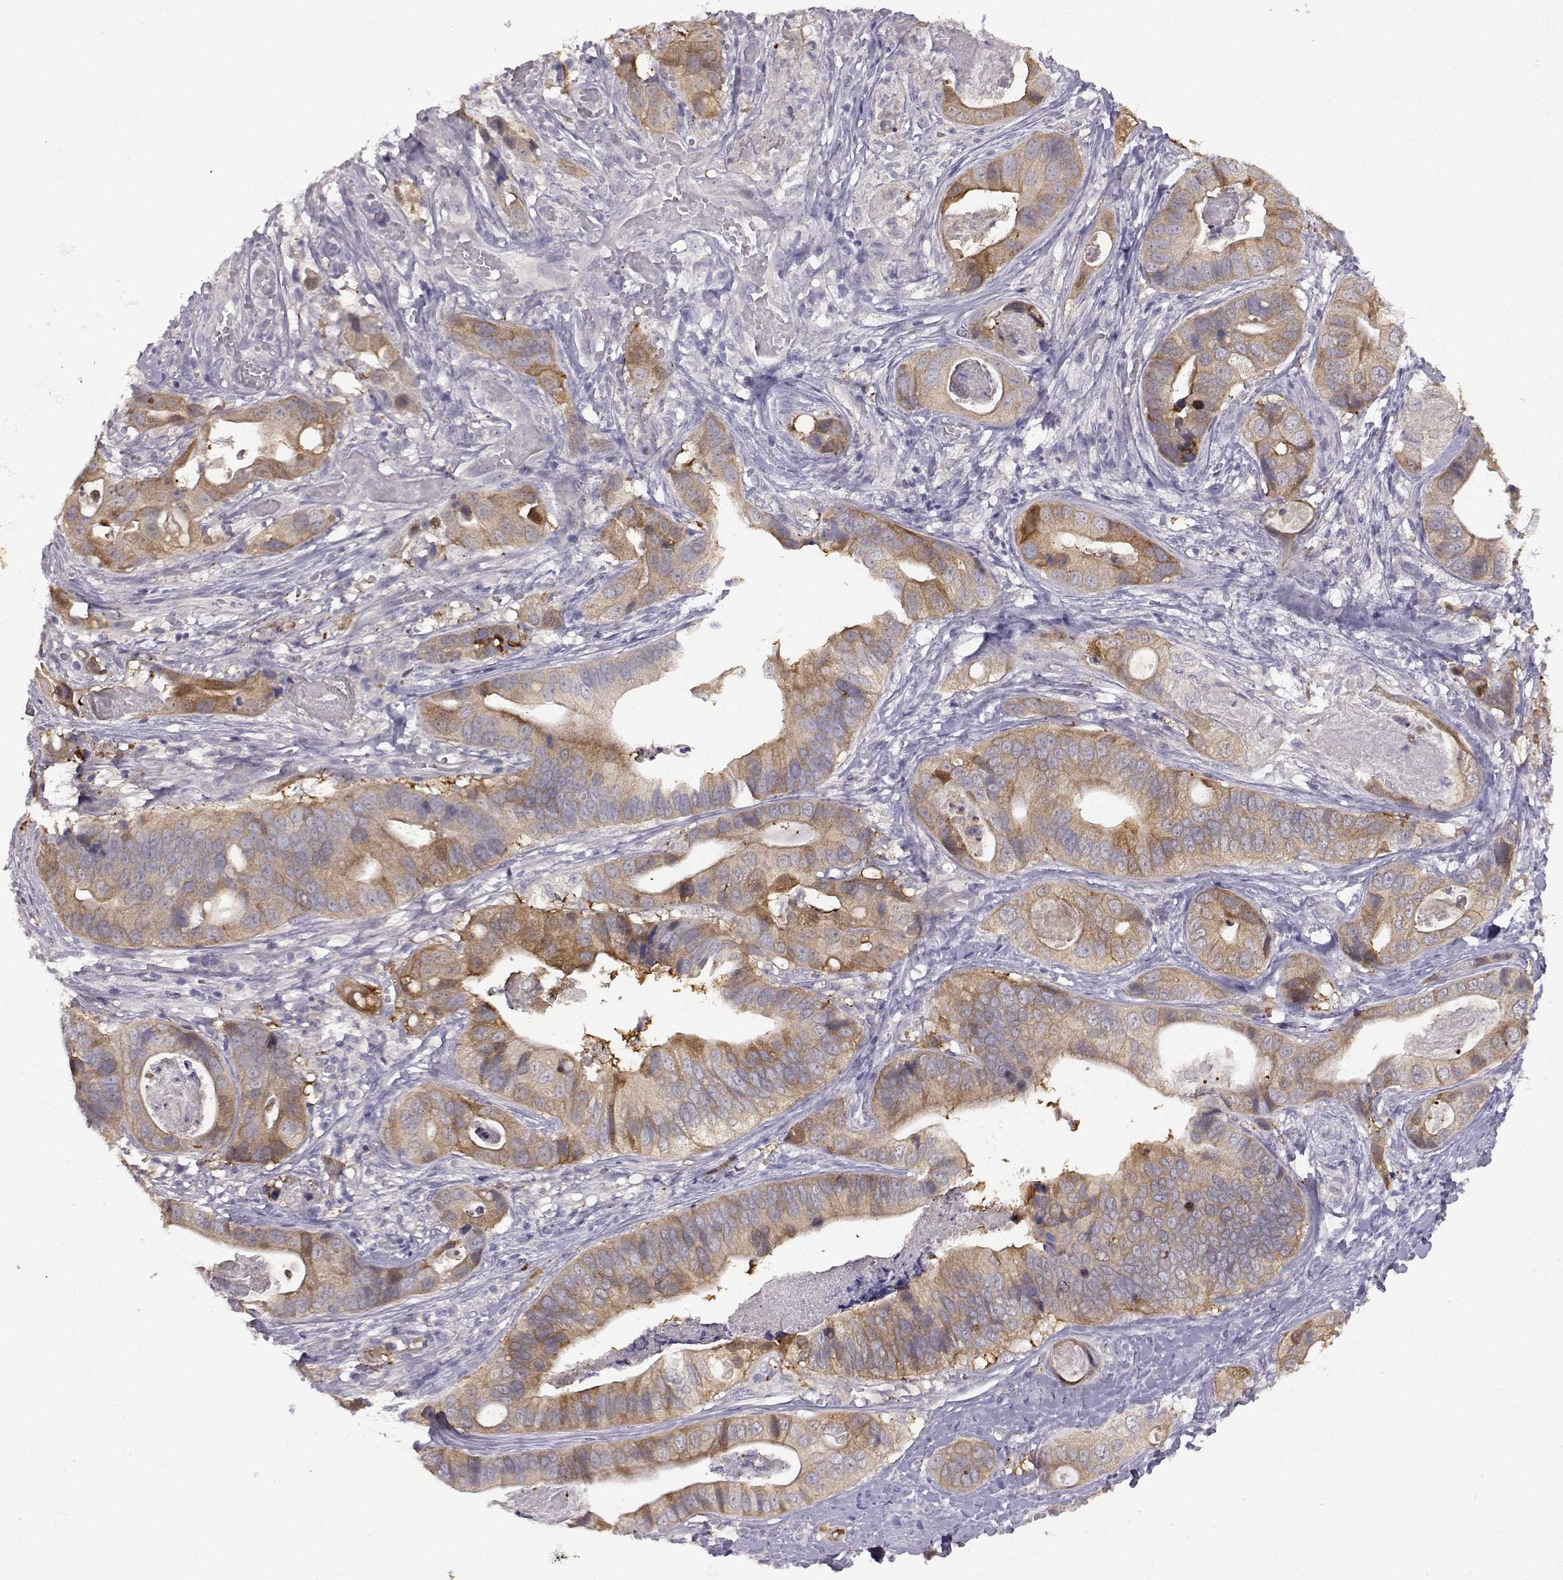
{"staining": {"intensity": "moderate", "quantity": "25%-75%", "location": "cytoplasmic/membranous"}, "tissue": "stomach cancer", "cell_type": "Tumor cells", "image_type": "cancer", "snomed": [{"axis": "morphology", "description": "Adenocarcinoma, NOS"}, {"axis": "topography", "description": "Stomach"}], "caption": "Brown immunohistochemical staining in human adenocarcinoma (stomach) shows moderate cytoplasmic/membranous staining in about 25%-75% of tumor cells.", "gene": "VGF", "patient": {"sex": "male", "age": 84}}